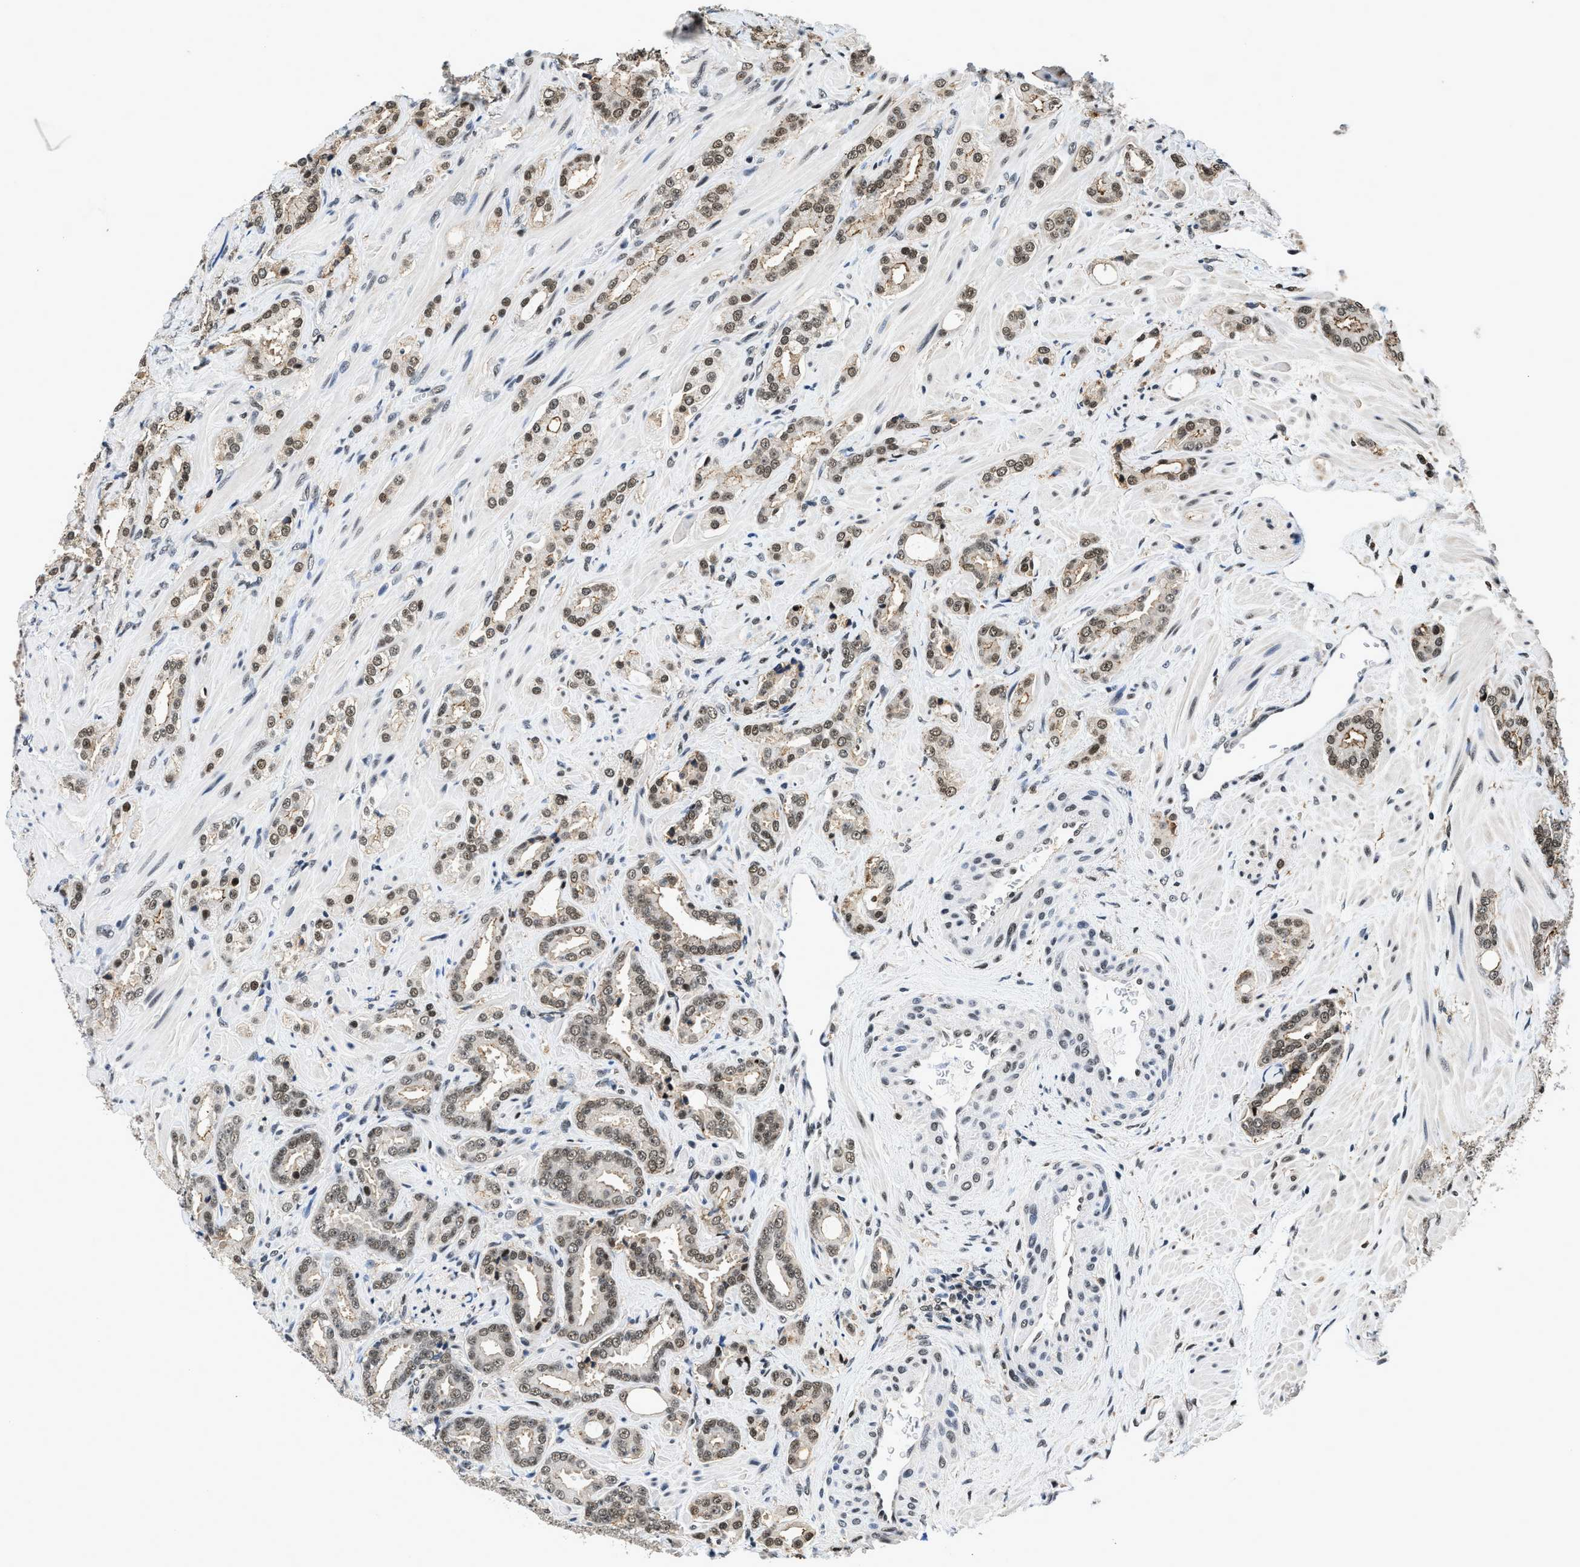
{"staining": {"intensity": "moderate", "quantity": ">75%", "location": "nuclear"}, "tissue": "prostate cancer", "cell_type": "Tumor cells", "image_type": "cancer", "snomed": [{"axis": "morphology", "description": "Adenocarcinoma, High grade"}, {"axis": "topography", "description": "Prostate"}], "caption": "About >75% of tumor cells in human prostate cancer exhibit moderate nuclear protein expression as visualized by brown immunohistochemical staining.", "gene": "HNRNPH2", "patient": {"sex": "male", "age": 64}}